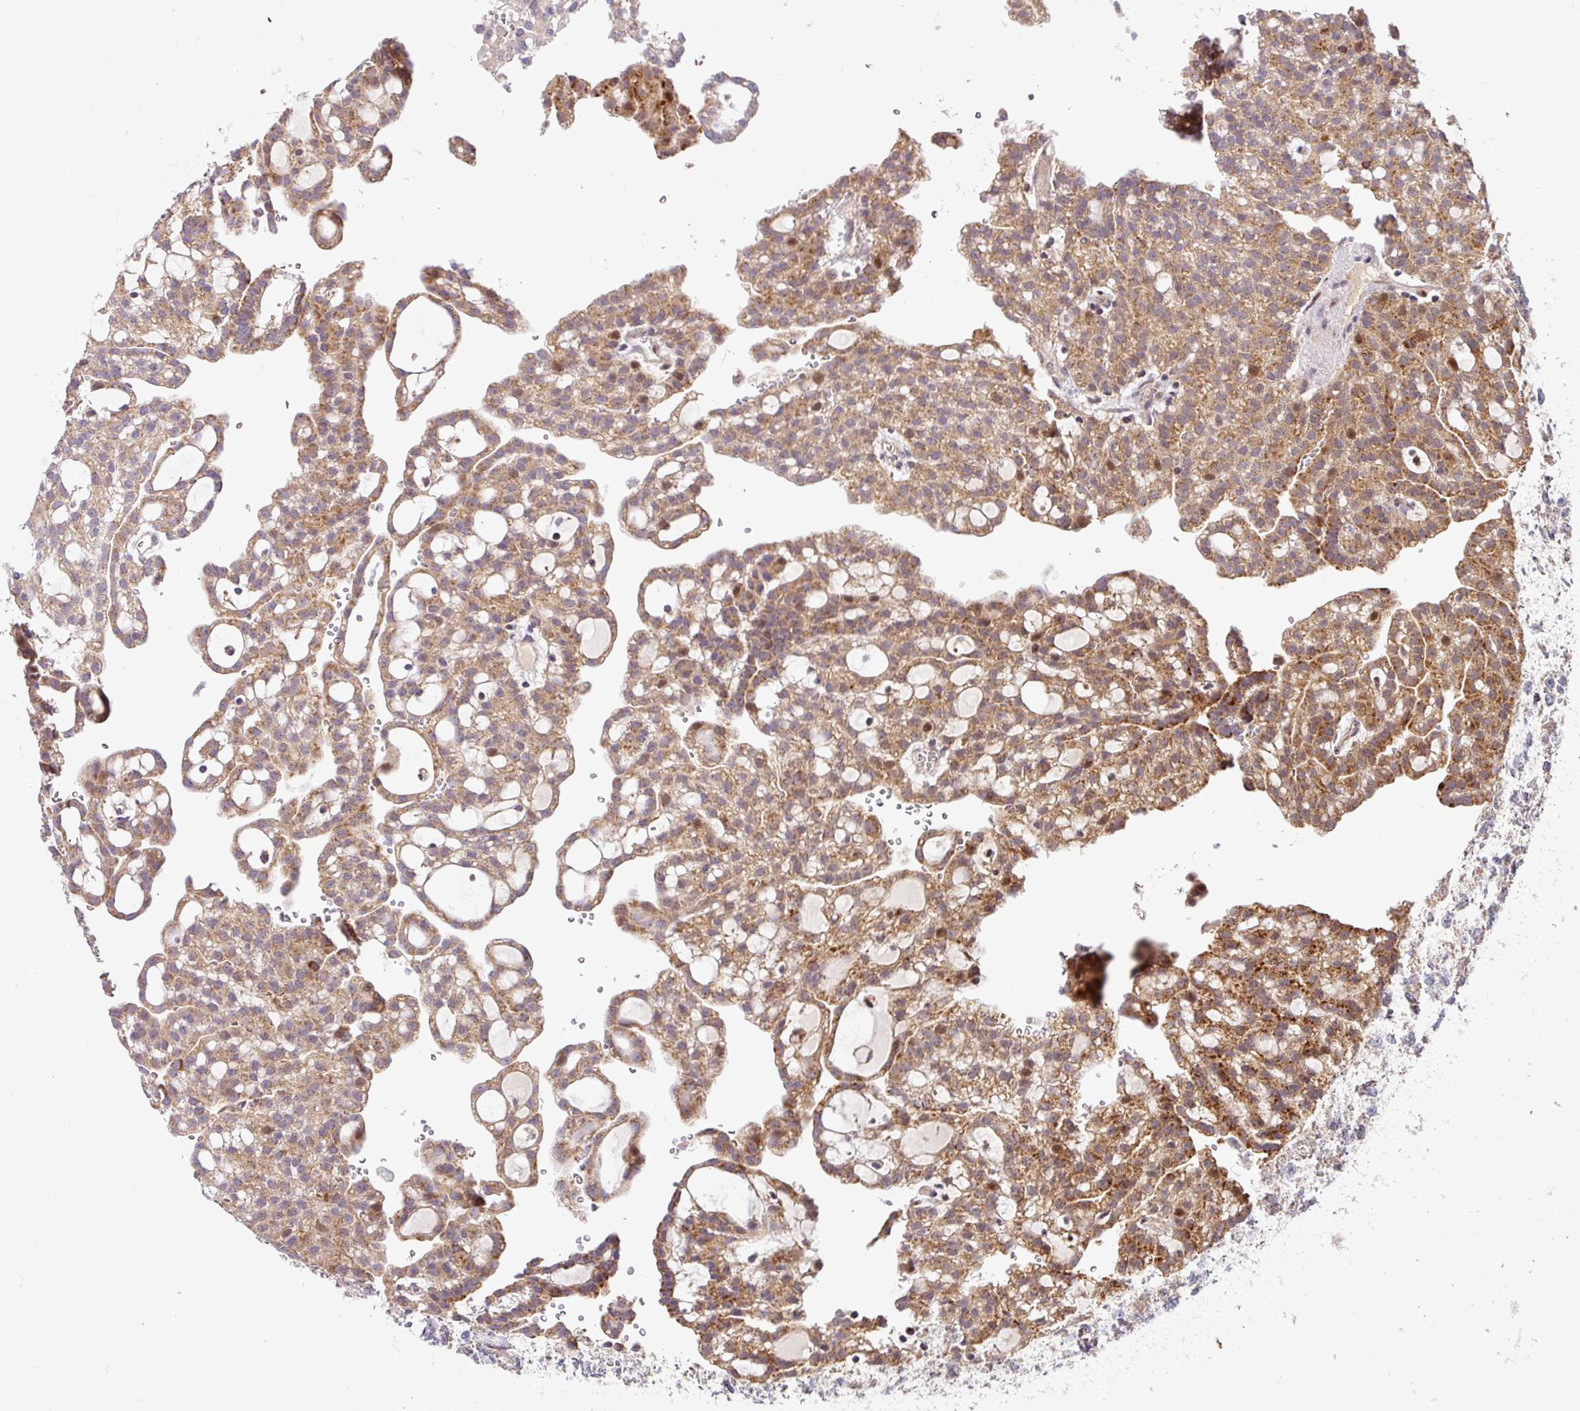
{"staining": {"intensity": "moderate", "quantity": ">75%", "location": "cytoplasmic/membranous"}, "tissue": "renal cancer", "cell_type": "Tumor cells", "image_type": "cancer", "snomed": [{"axis": "morphology", "description": "Adenocarcinoma, NOS"}, {"axis": "topography", "description": "Kidney"}], "caption": "Adenocarcinoma (renal) stained with a brown dye exhibits moderate cytoplasmic/membranous positive expression in about >75% of tumor cells.", "gene": "SARS2", "patient": {"sex": "male", "age": 63}}